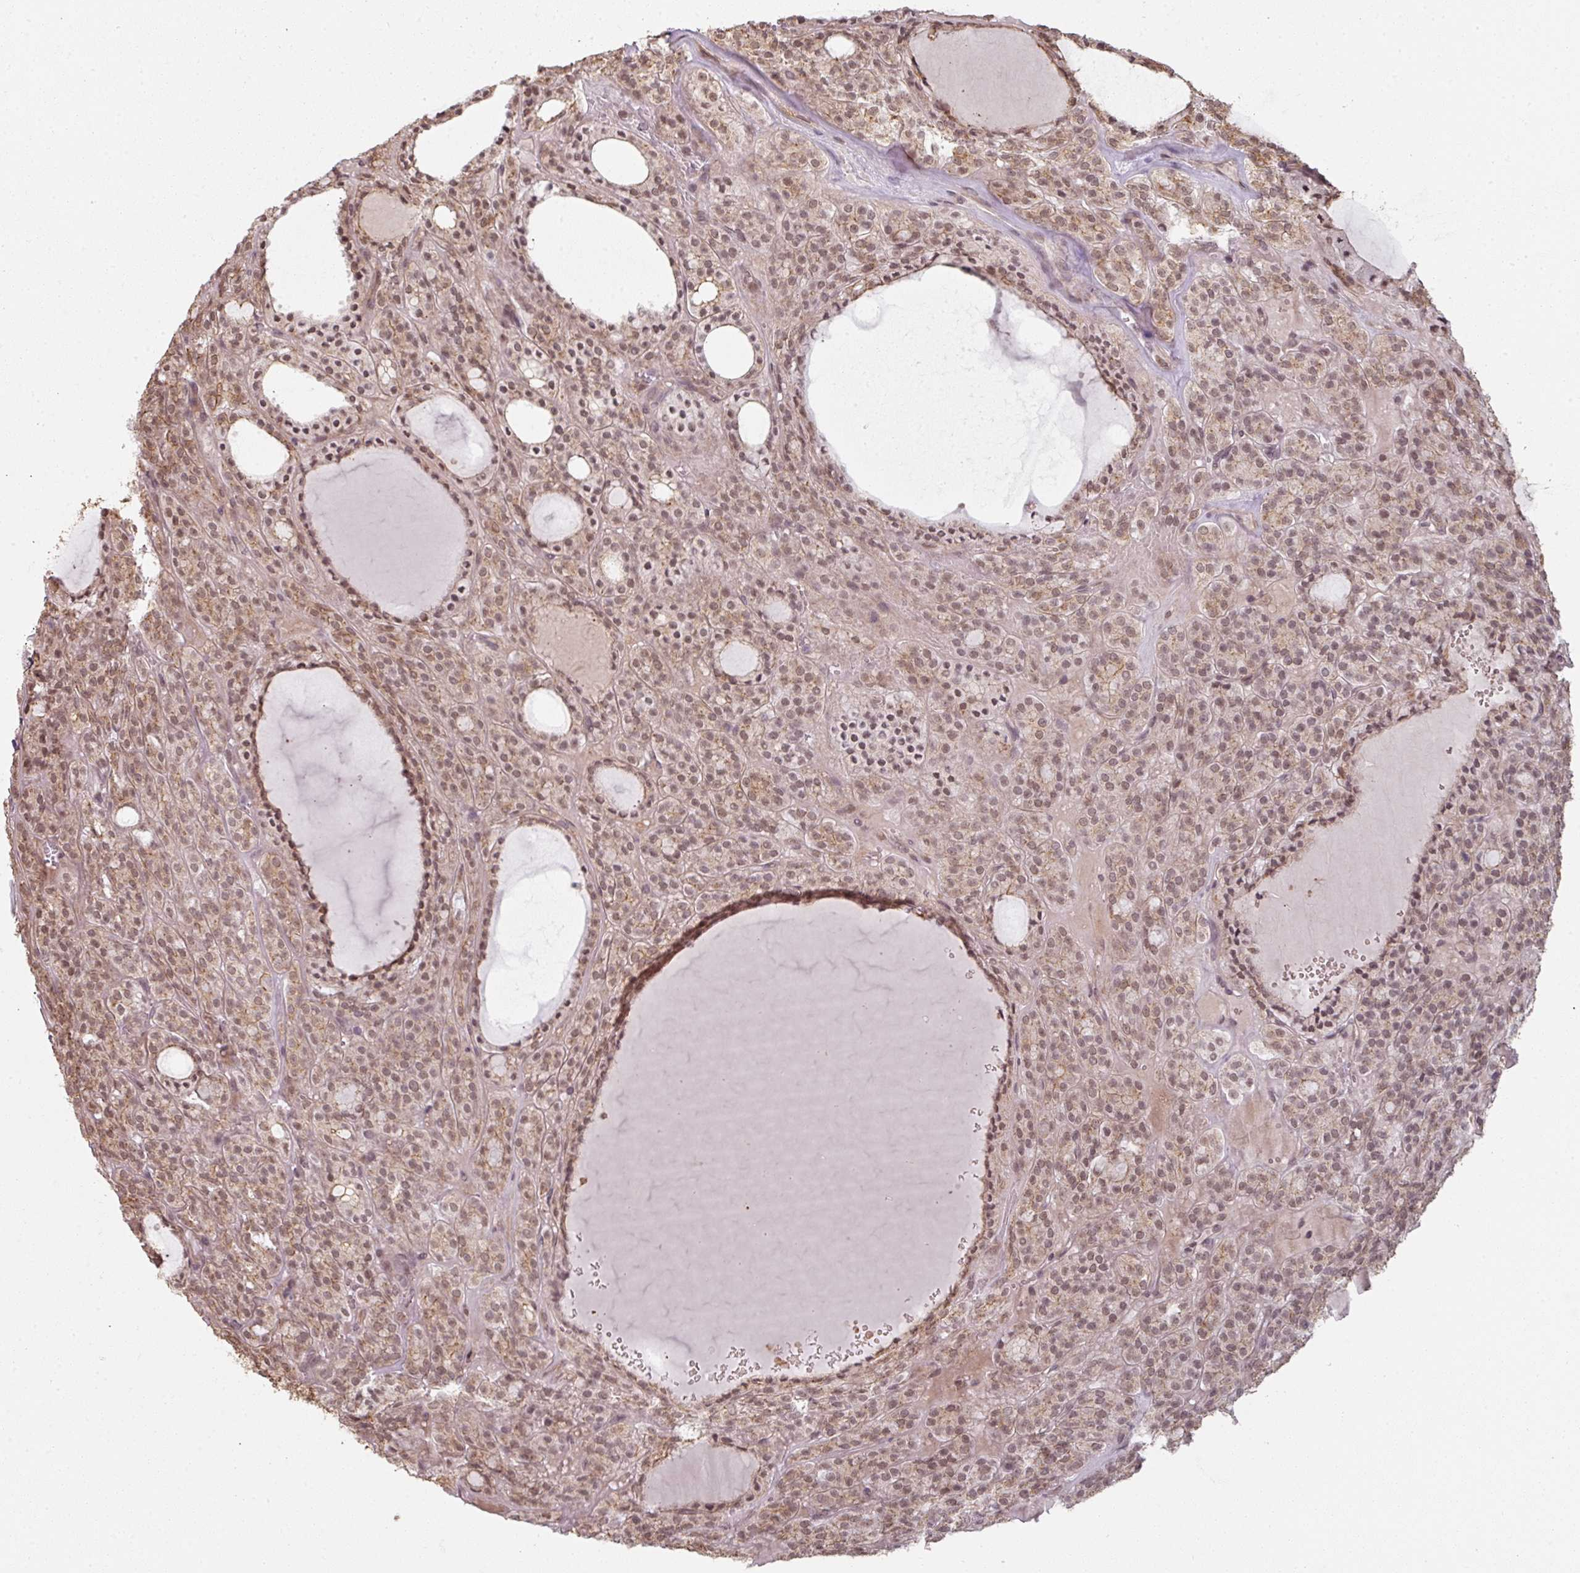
{"staining": {"intensity": "moderate", "quantity": "25%-75%", "location": "nuclear"}, "tissue": "thyroid cancer", "cell_type": "Tumor cells", "image_type": "cancer", "snomed": [{"axis": "morphology", "description": "Follicular adenoma carcinoma, NOS"}, {"axis": "topography", "description": "Thyroid gland"}], "caption": "Human thyroid cancer (follicular adenoma carcinoma) stained with a brown dye displays moderate nuclear positive expression in approximately 25%-75% of tumor cells.", "gene": "GTF2H3", "patient": {"sex": "female", "age": 63}}